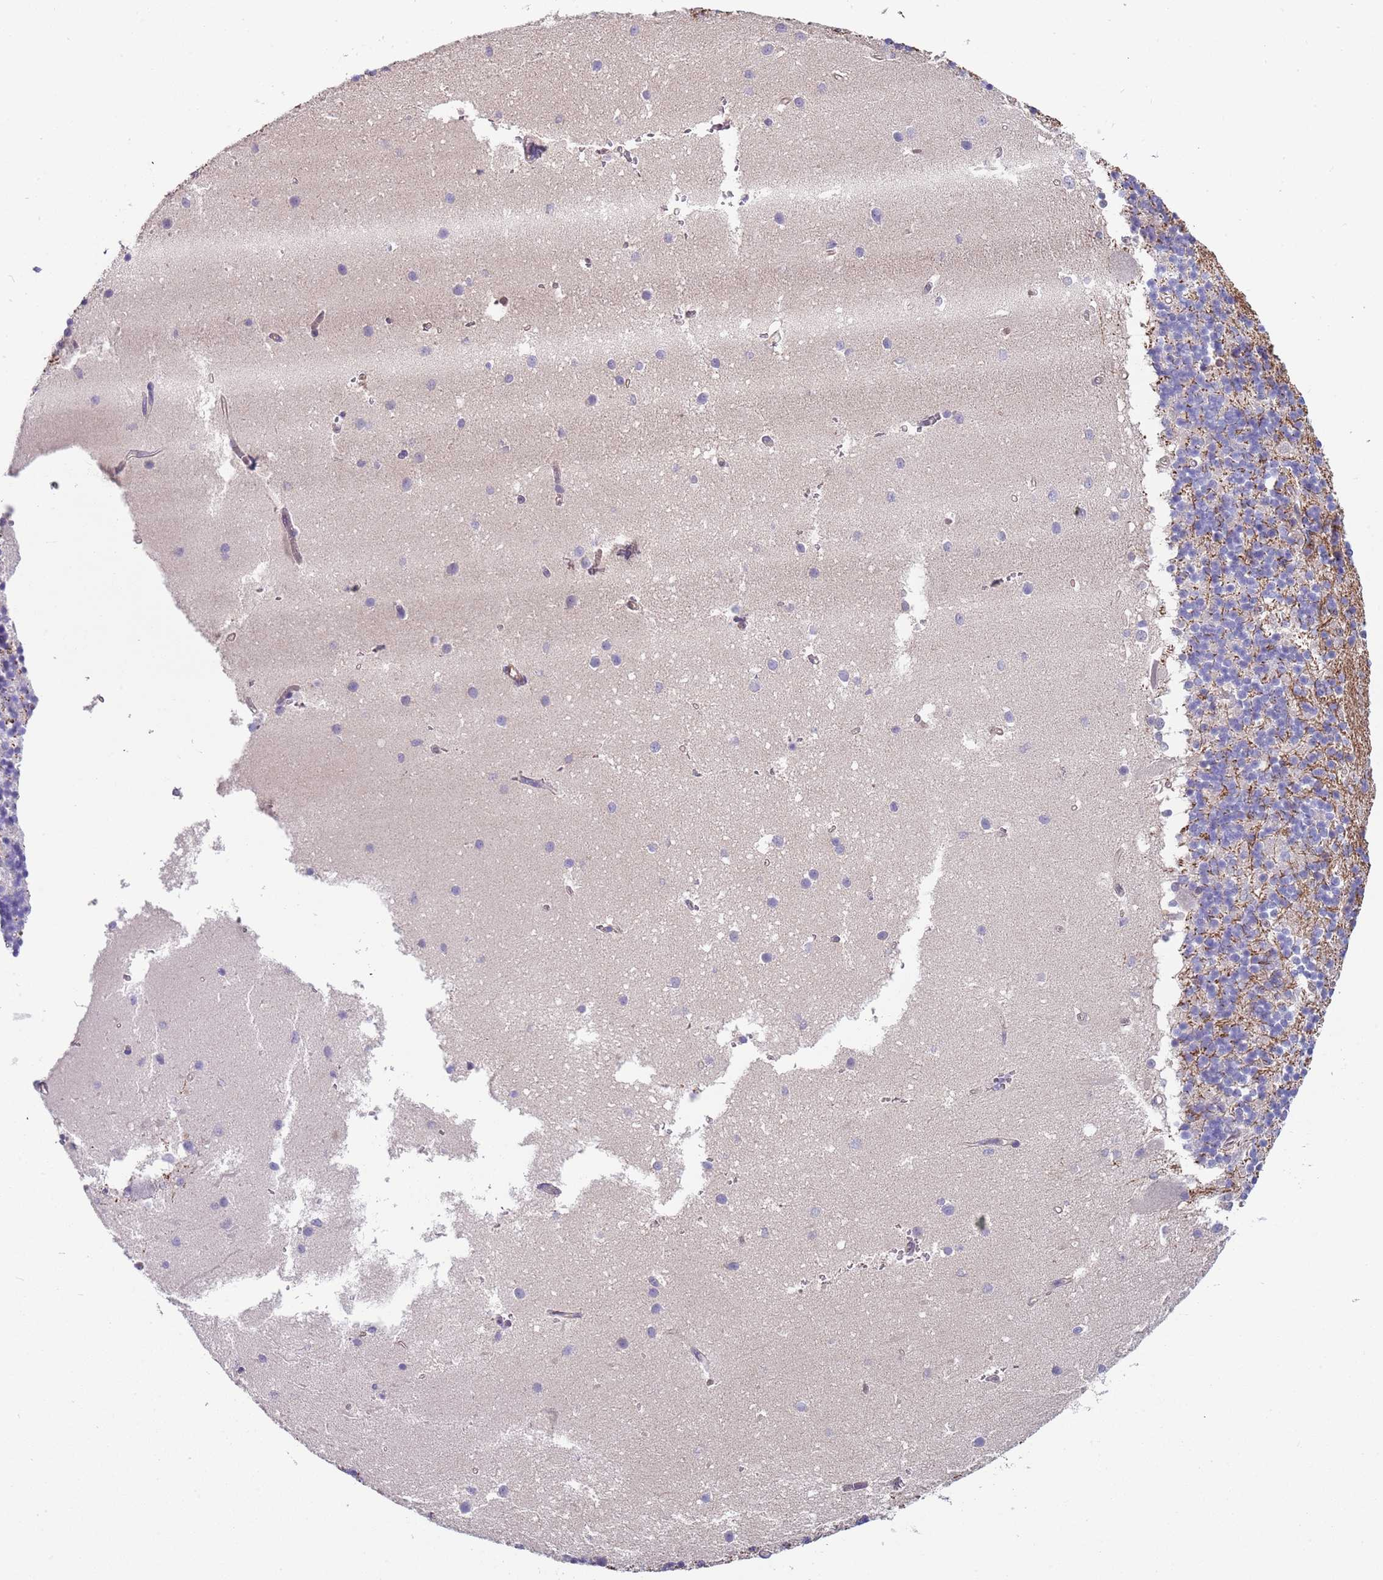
{"staining": {"intensity": "negative", "quantity": "none", "location": "none"}, "tissue": "cerebellum", "cell_type": "Cells in granular layer", "image_type": "normal", "snomed": [{"axis": "morphology", "description": "Normal tissue, NOS"}, {"axis": "topography", "description": "Cerebellum"}], "caption": "IHC photomicrograph of benign cerebellum stained for a protein (brown), which shows no staining in cells in granular layer. Nuclei are stained in blue.", "gene": "GSDMD", "patient": {"sex": "male", "age": 54}}